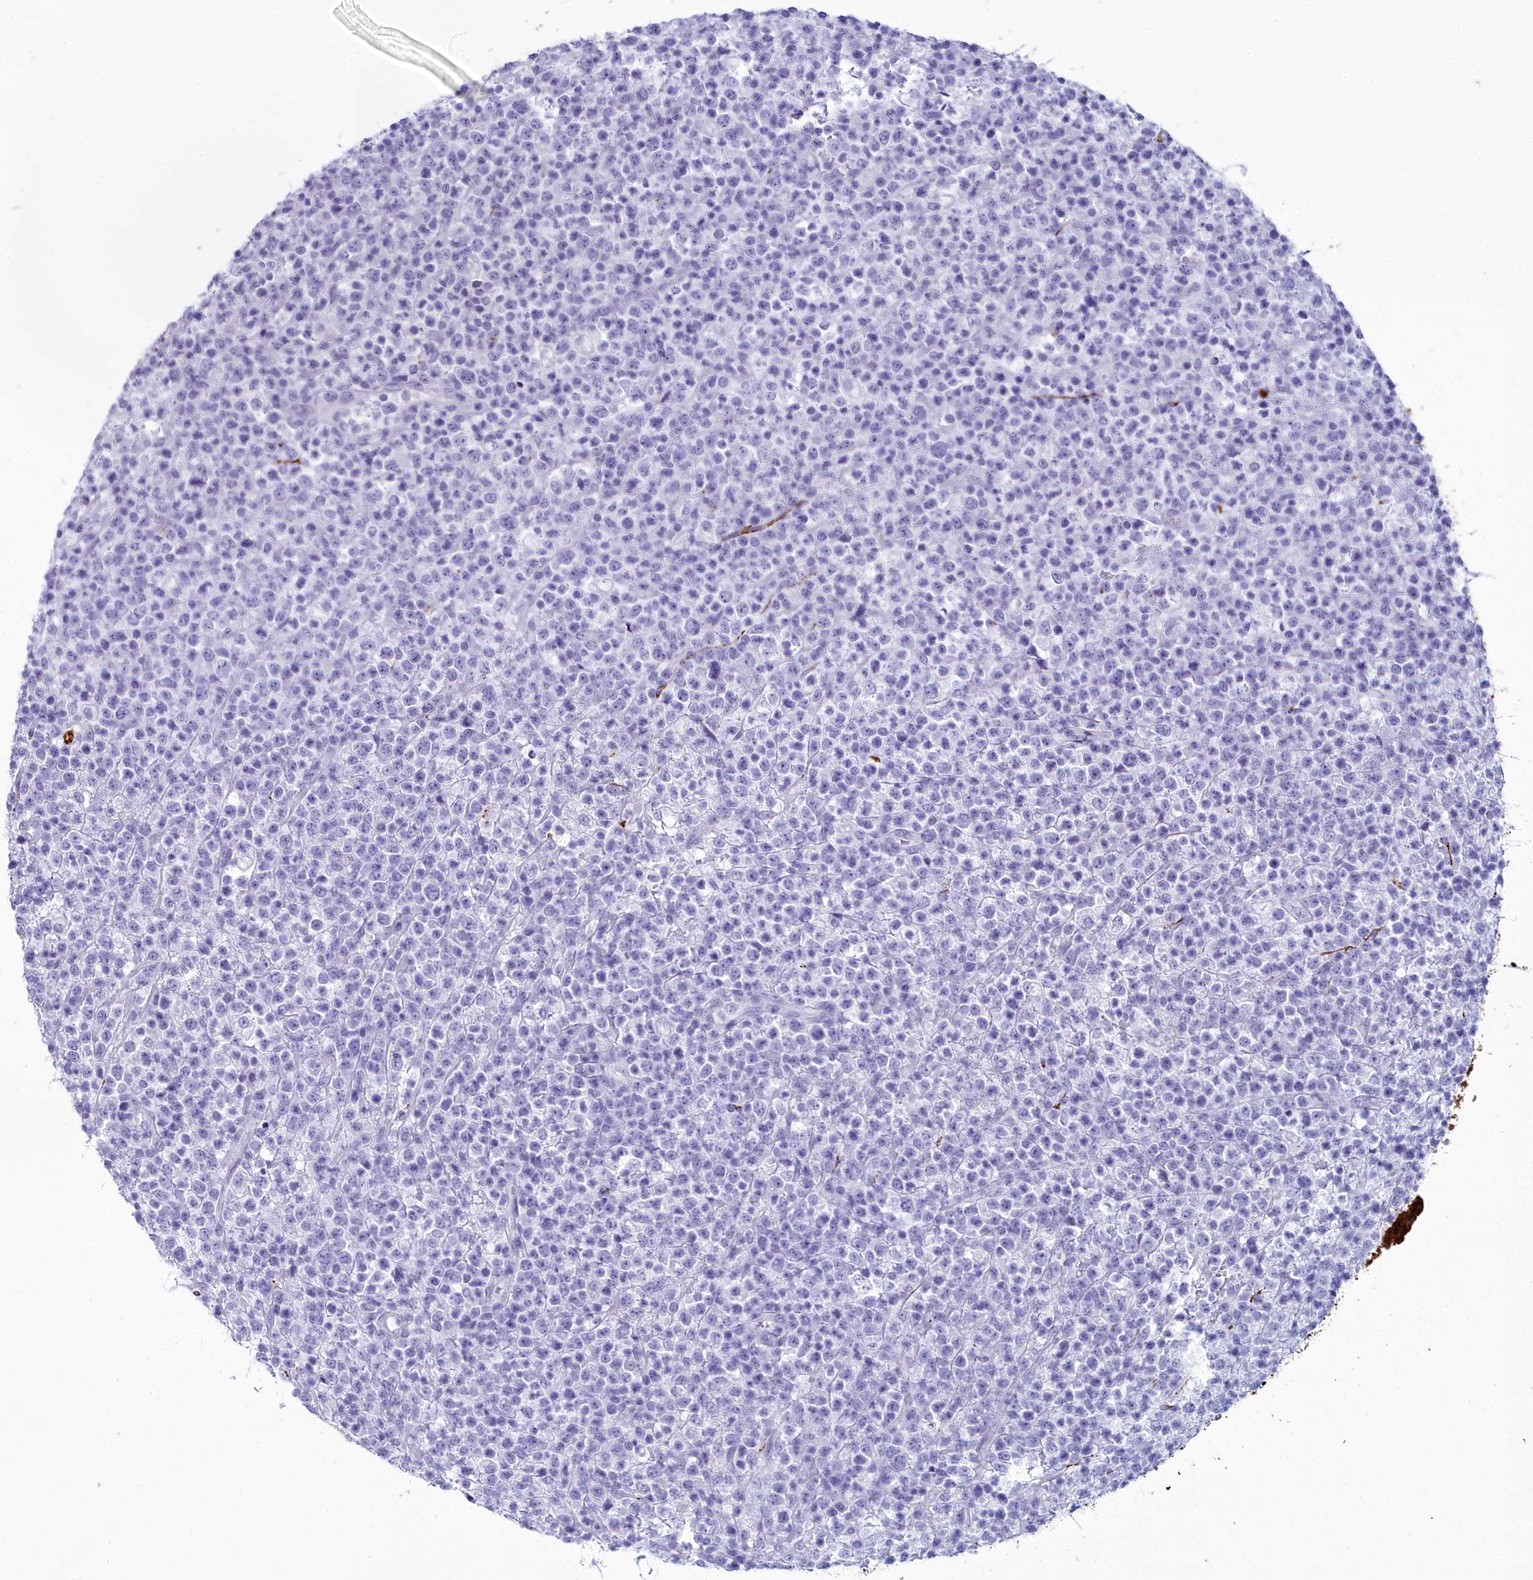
{"staining": {"intensity": "negative", "quantity": "none", "location": "none"}, "tissue": "lymphoma", "cell_type": "Tumor cells", "image_type": "cancer", "snomed": [{"axis": "morphology", "description": "Malignant lymphoma, non-Hodgkin's type, High grade"}, {"axis": "topography", "description": "Colon"}], "caption": "A micrograph of human lymphoma is negative for staining in tumor cells.", "gene": "MAP6", "patient": {"sex": "female", "age": 53}}